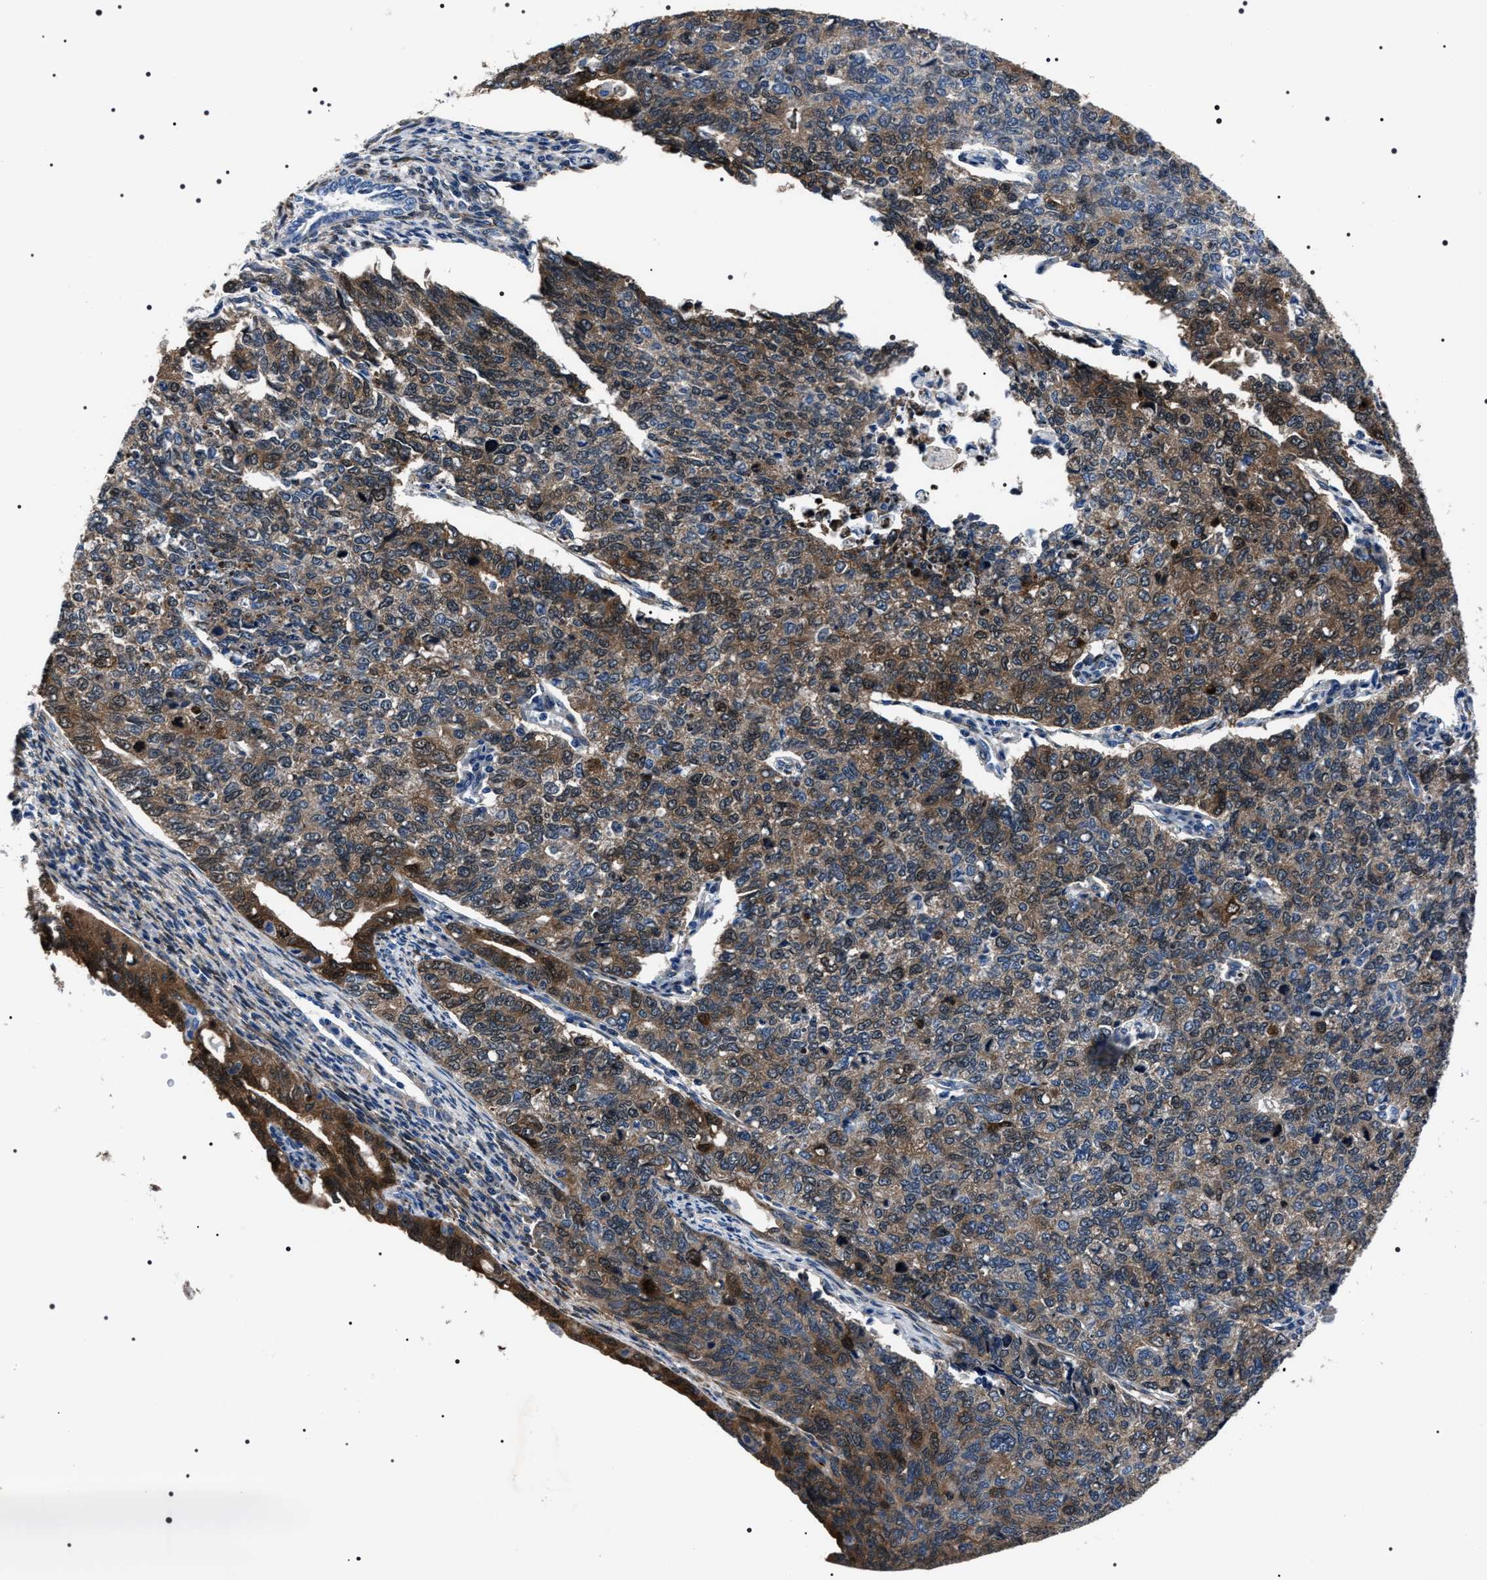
{"staining": {"intensity": "moderate", "quantity": ">75%", "location": "cytoplasmic/membranous"}, "tissue": "cervical cancer", "cell_type": "Tumor cells", "image_type": "cancer", "snomed": [{"axis": "morphology", "description": "Squamous cell carcinoma, NOS"}, {"axis": "topography", "description": "Cervix"}], "caption": "Tumor cells display medium levels of moderate cytoplasmic/membranous positivity in approximately >75% of cells in cervical squamous cell carcinoma.", "gene": "BAG2", "patient": {"sex": "female", "age": 63}}